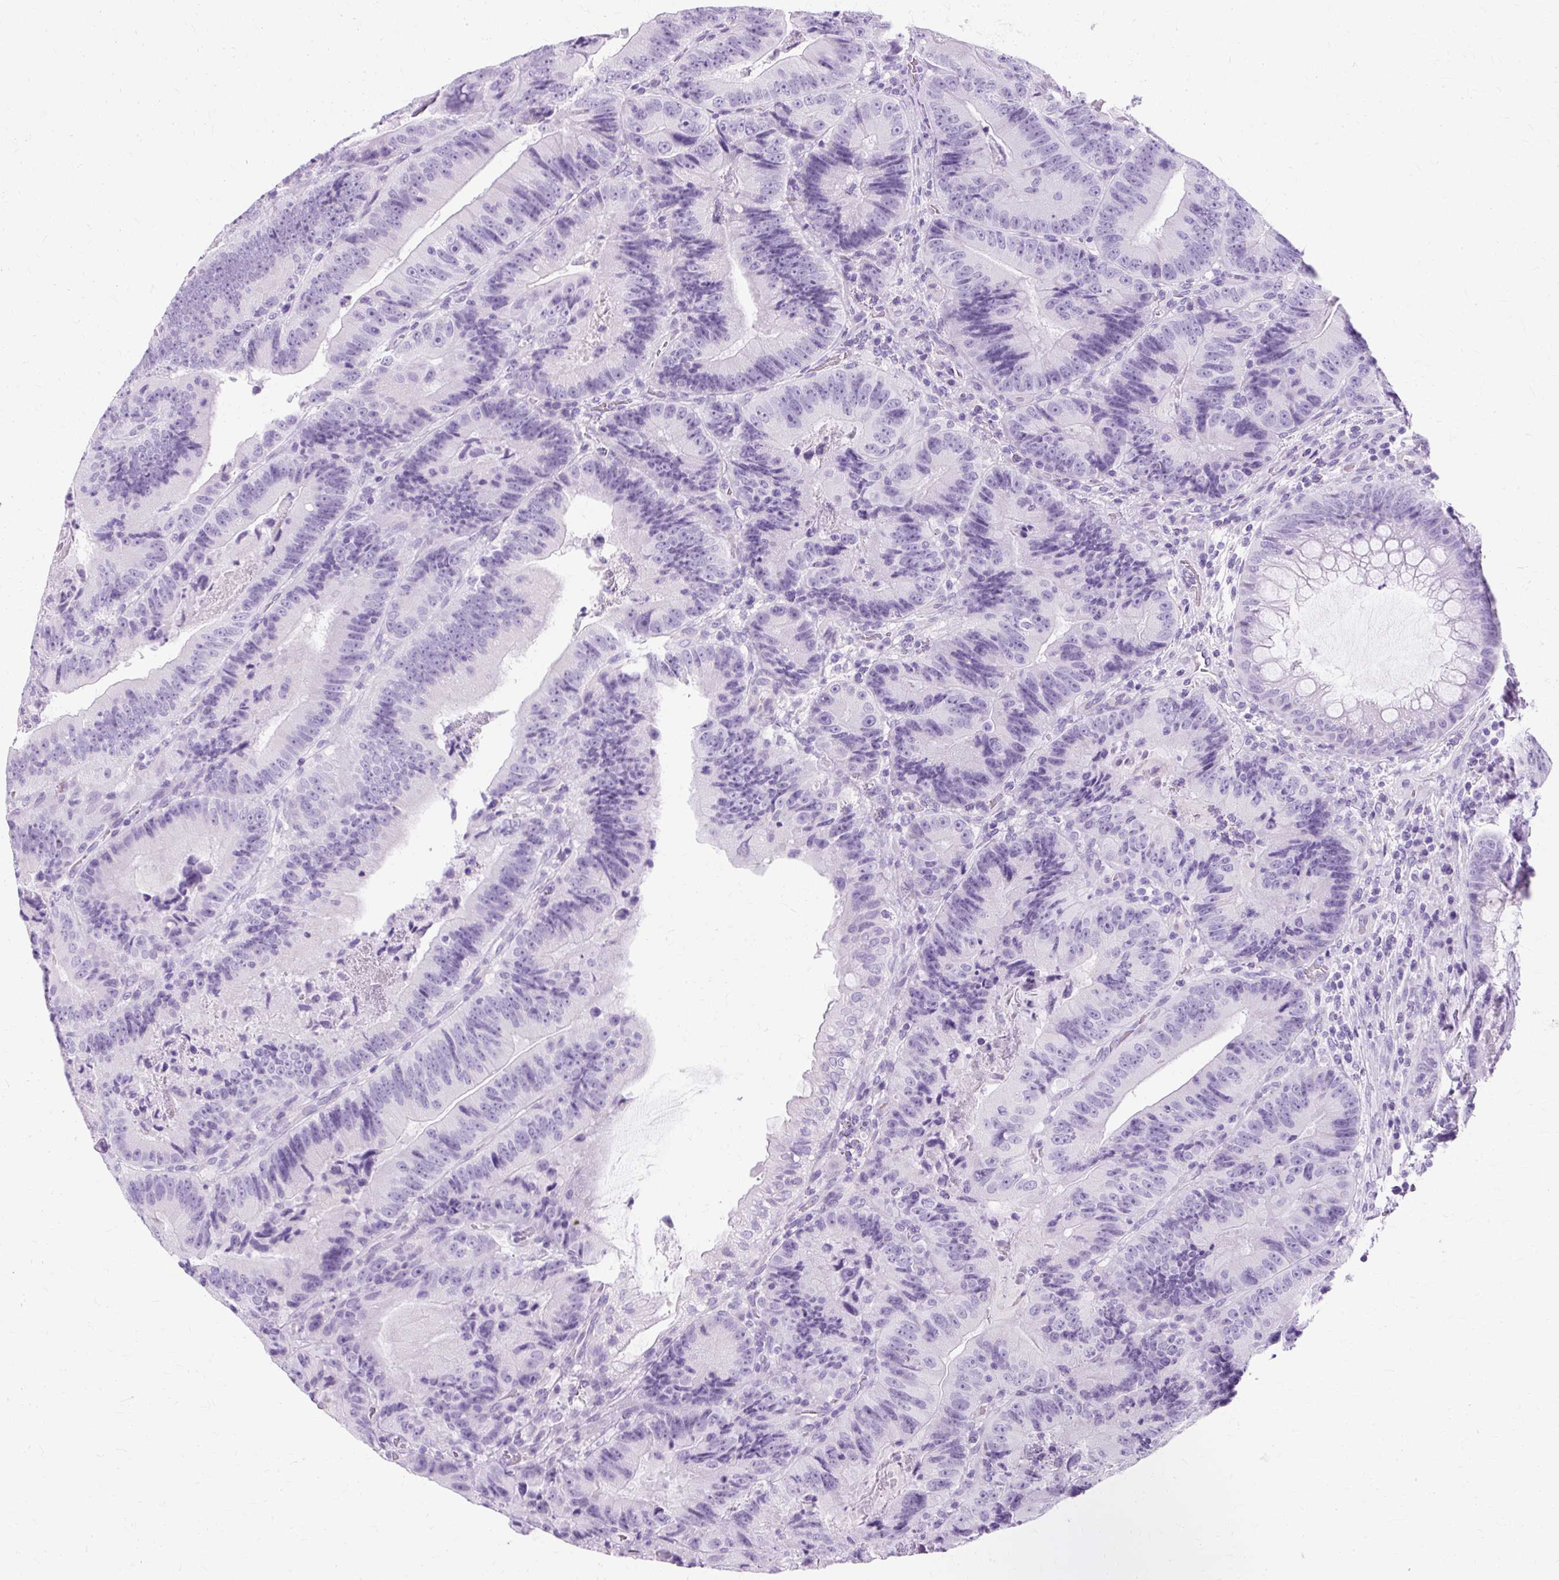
{"staining": {"intensity": "negative", "quantity": "none", "location": "none"}, "tissue": "colorectal cancer", "cell_type": "Tumor cells", "image_type": "cancer", "snomed": [{"axis": "morphology", "description": "Adenocarcinoma, NOS"}, {"axis": "topography", "description": "Colon"}], "caption": "Immunohistochemistry histopathology image of neoplastic tissue: human colorectal cancer (adenocarcinoma) stained with DAB demonstrates no significant protein staining in tumor cells.", "gene": "TMEM89", "patient": {"sex": "female", "age": 86}}